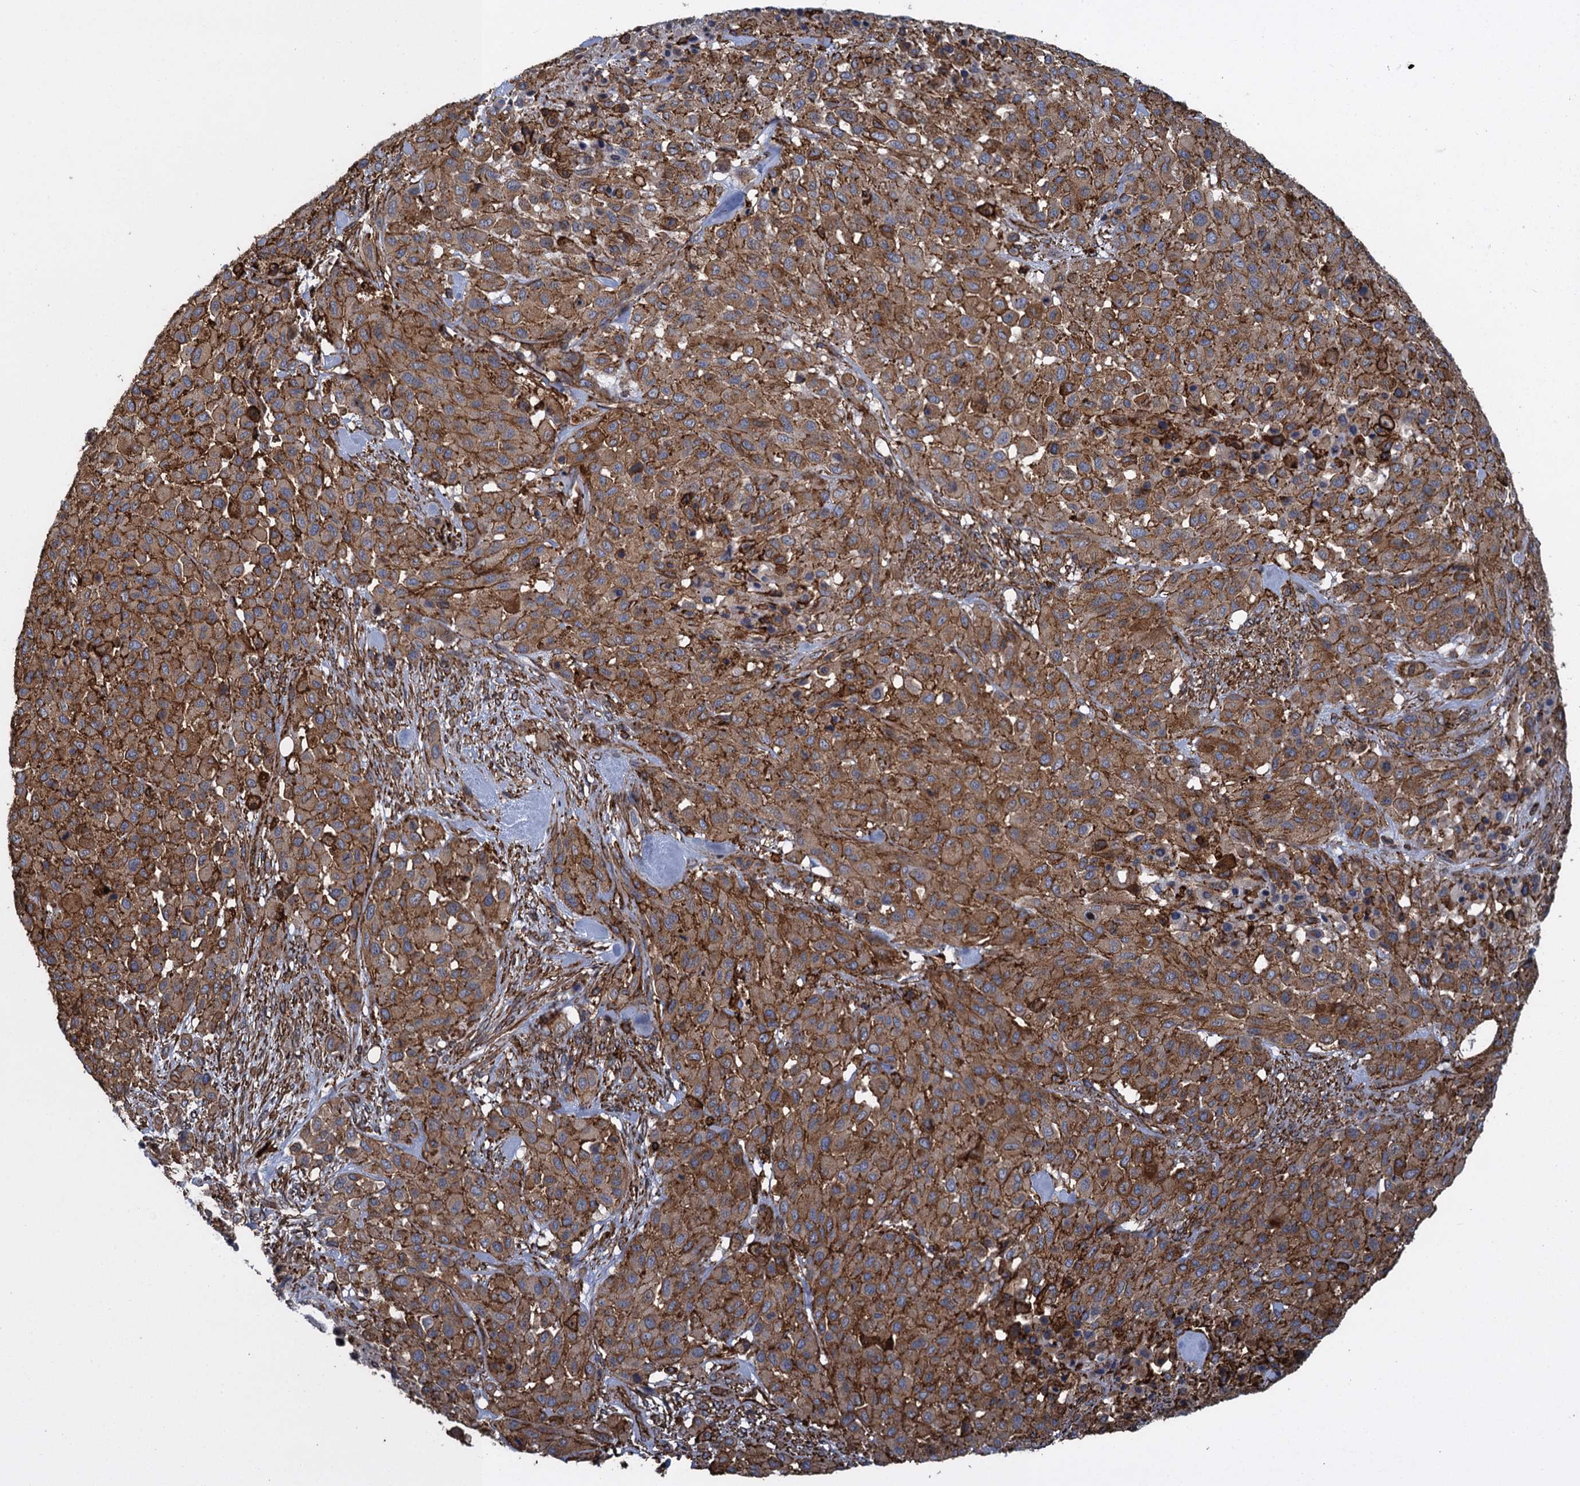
{"staining": {"intensity": "moderate", "quantity": ">75%", "location": "cytoplasmic/membranous"}, "tissue": "melanoma", "cell_type": "Tumor cells", "image_type": "cancer", "snomed": [{"axis": "morphology", "description": "Malignant melanoma, Metastatic site"}, {"axis": "topography", "description": "Skin"}], "caption": "Tumor cells exhibit medium levels of moderate cytoplasmic/membranous staining in approximately >75% of cells in human melanoma.", "gene": "PROSER2", "patient": {"sex": "female", "age": 81}}